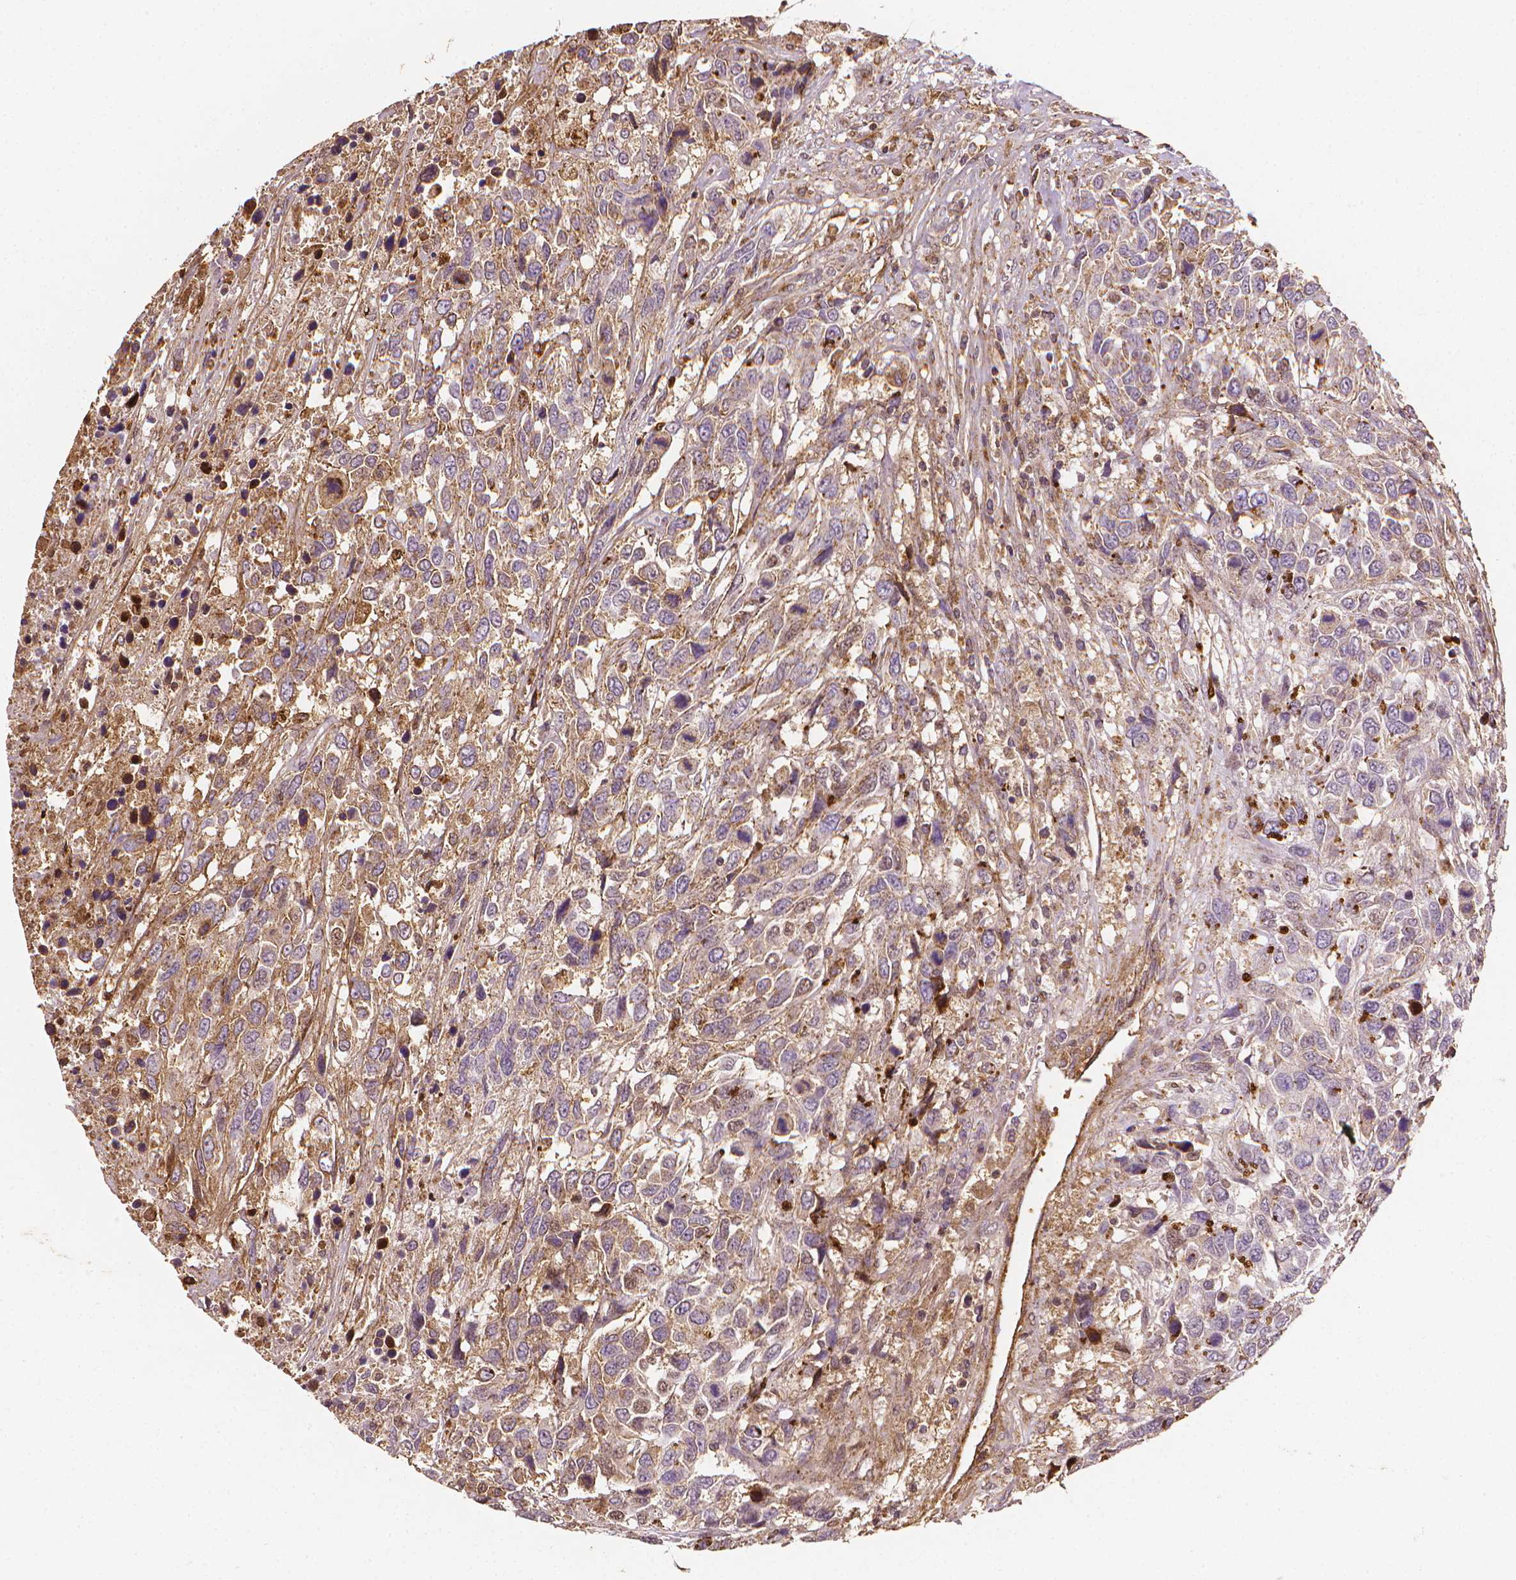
{"staining": {"intensity": "weak", "quantity": "25%-75%", "location": "cytoplasmic/membranous"}, "tissue": "urothelial cancer", "cell_type": "Tumor cells", "image_type": "cancer", "snomed": [{"axis": "morphology", "description": "Urothelial carcinoma, High grade"}, {"axis": "topography", "description": "Urinary bladder"}], "caption": "Urothelial carcinoma (high-grade) stained with a brown dye reveals weak cytoplasmic/membranous positive staining in about 25%-75% of tumor cells.", "gene": "DCN", "patient": {"sex": "female", "age": 70}}